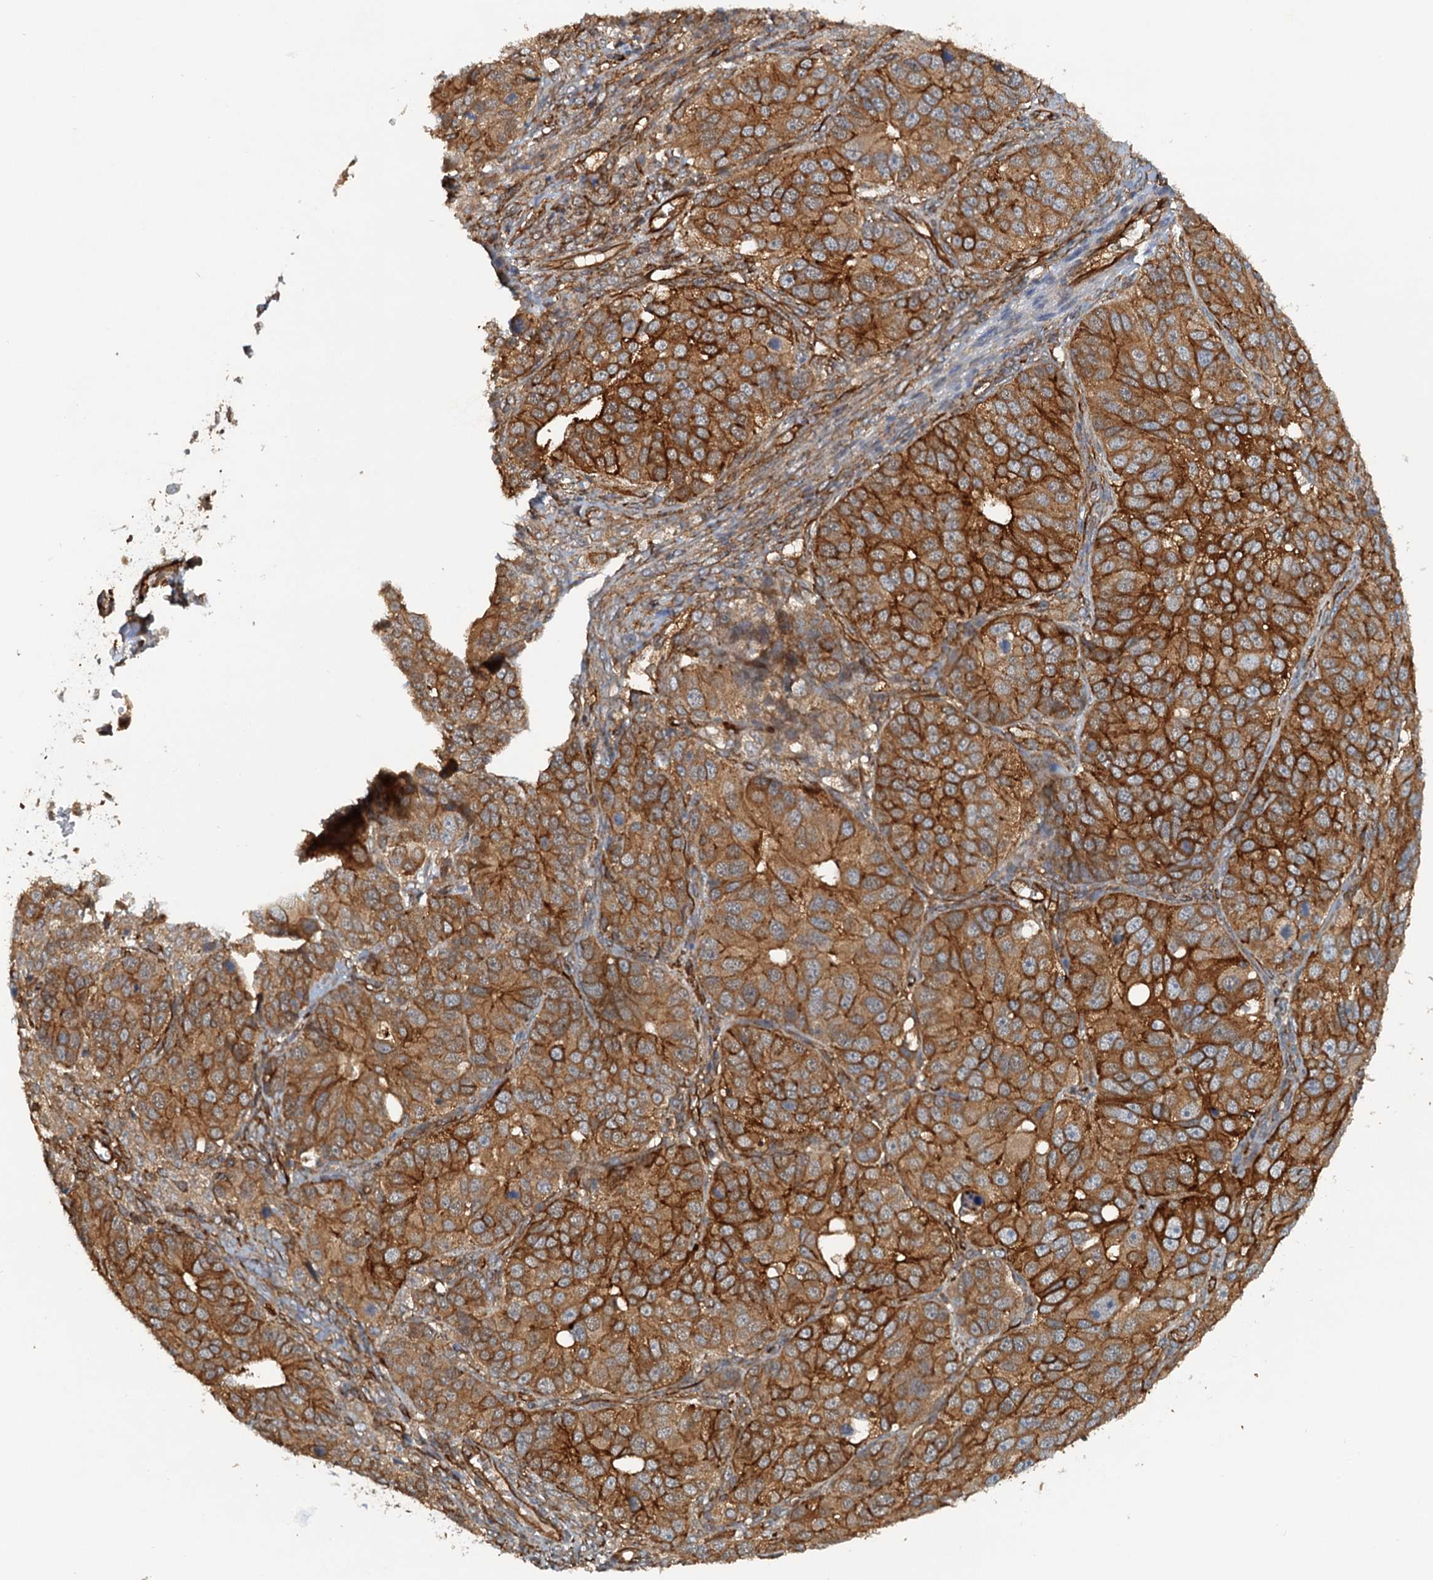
{"staining": {"intensity": "strong", "quantity": ">75%", "location": "cytoplasmic/membranous"}, "tissue": "ovarian cancer", "cell_type": "Tumor cells", "image_type": "cancer", "snomed": [{"axis": "morphology", "description": "Carcinoma, endometroid"}, {"axis": "topography", "description": "Ovary"}], "caption": "IHC staining of ovarian cancer (endometroid carcinoma), which displays high levels of strong cytoplasmic/membranous expression in approximately >75% of tumor cells indicating strong cytoplasmic/membranous protein positivity. The staining was performed using DAB (brown) for protein detection and nuclei were counterstained in hematoxylin (blue).", "gene": "NIPAL3", "patient": {"sex": "female", "age": 51}}